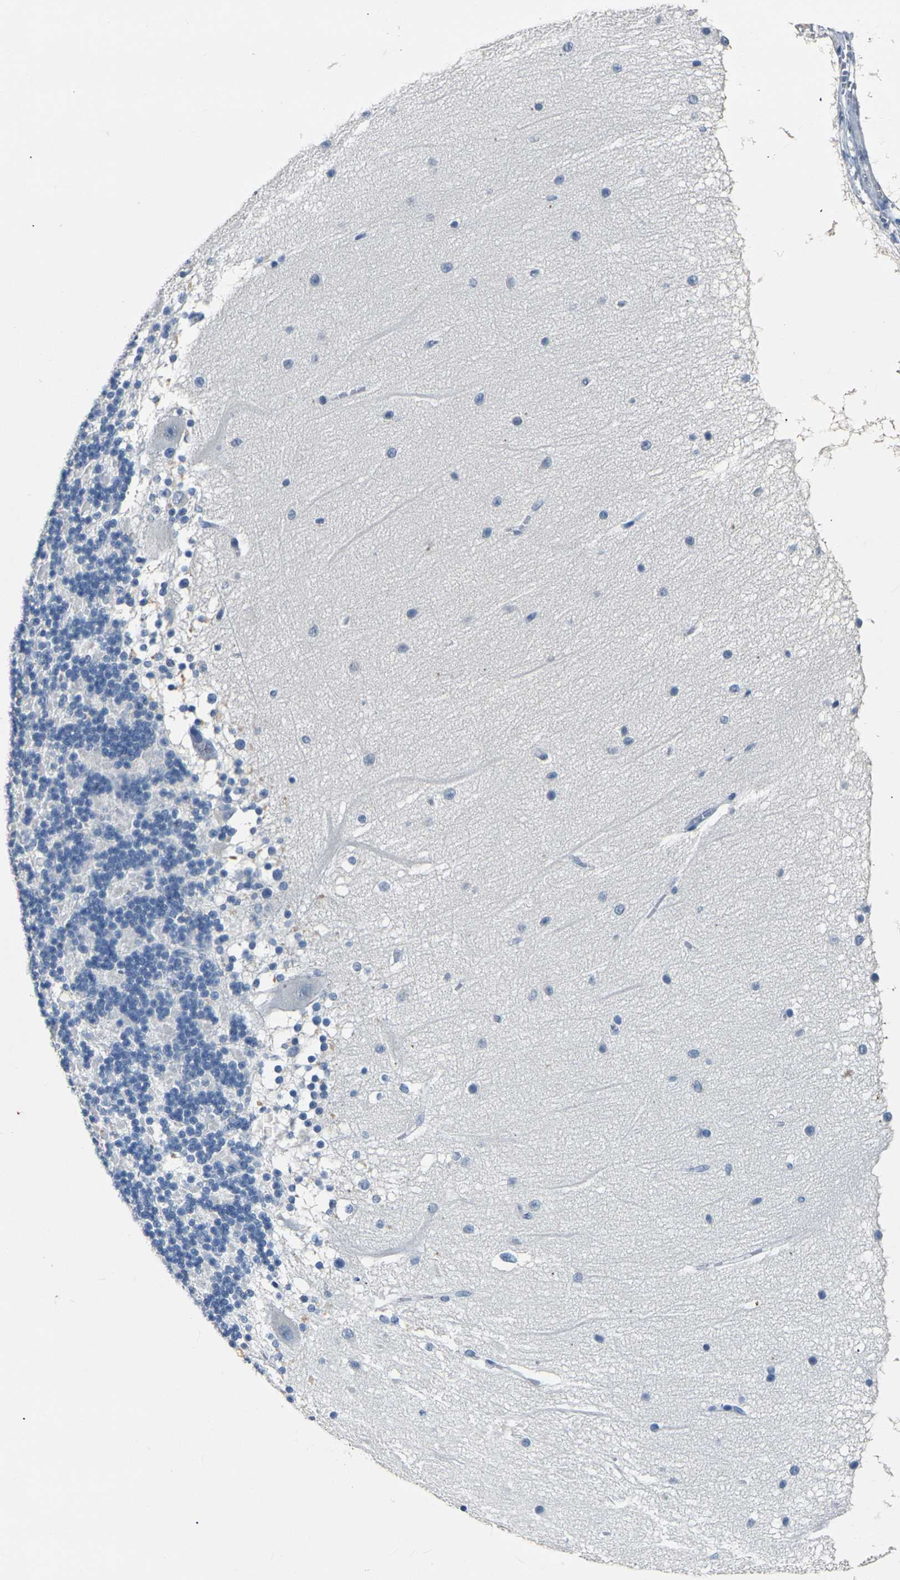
{"staining": {"intensity": "negative", "quantity": "none", "location": "none"}, "tissue": "cerebellum", "cell_type": "Cells in granular layer", "image_type": "normal", "snomed": [{"axis": "morphology", "description": "Normal tissue, NOS"}, {"axis": "topography", "description": "Cerebellum"}], "caption": "DAB immunohistochemical staining of normal cerebellum demonstrates no significant staining in cells in granular layer. (Immunohistochemistry, brightfield microscopy, high magnification).", "gene": "CLDN7", "patient": {"sex": "female", "age": 54}}